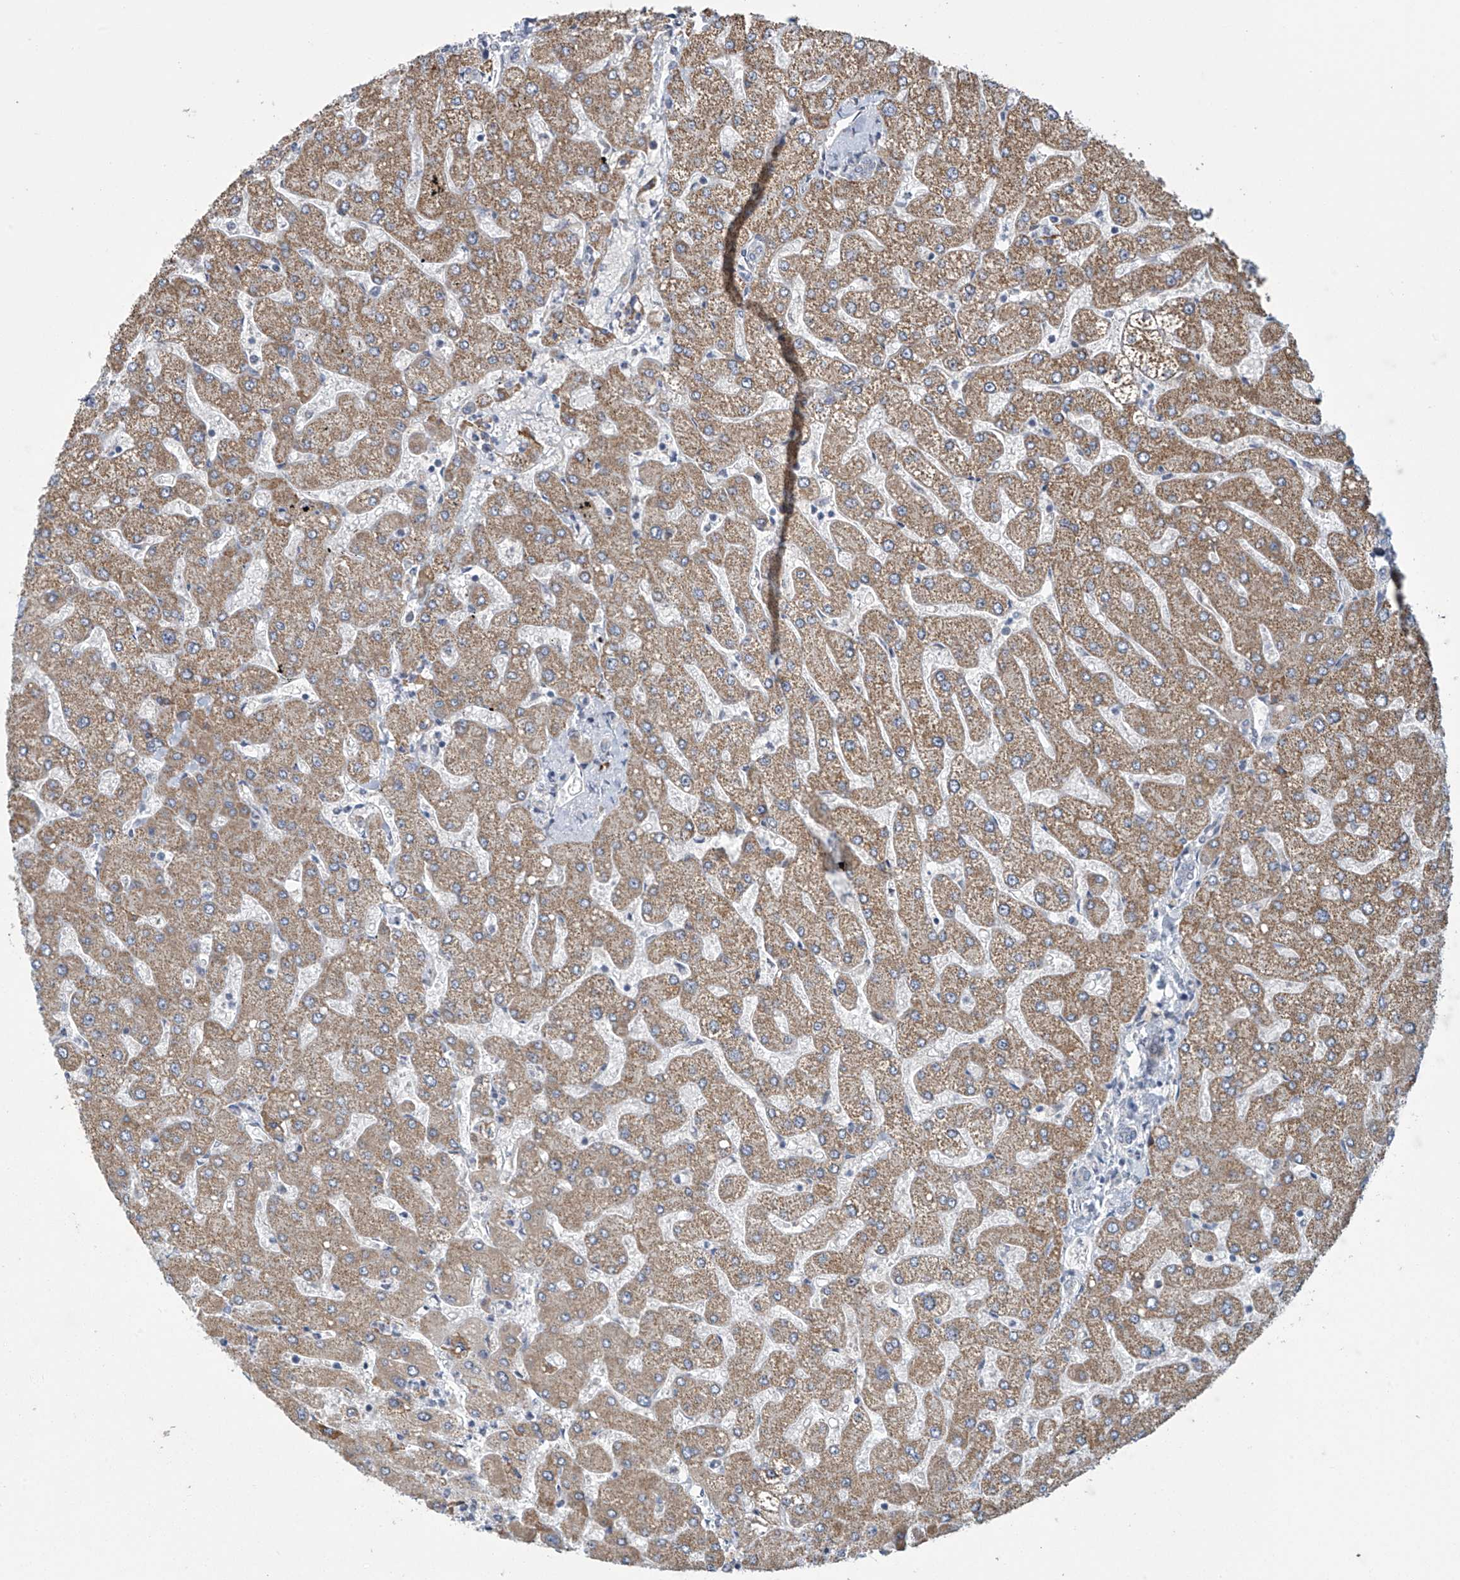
{"staining": {"intensity": "negative", "quantity": "none", "location": "none"}, "tissue": "liver", "cell_type": "Cholangiocytes", "image_type": "normal", "snomed": [{"axis": "morphology", "description": "Normal tissue, NOS"}, {"axis": "topography", "description": "Liver"}], "caption": "Photomicrograph shows no significant protein staining in cholangiocytes of unremarkable liver.", "gene": "ABHD13", "patient": {"sex": "male", "age": 55}}